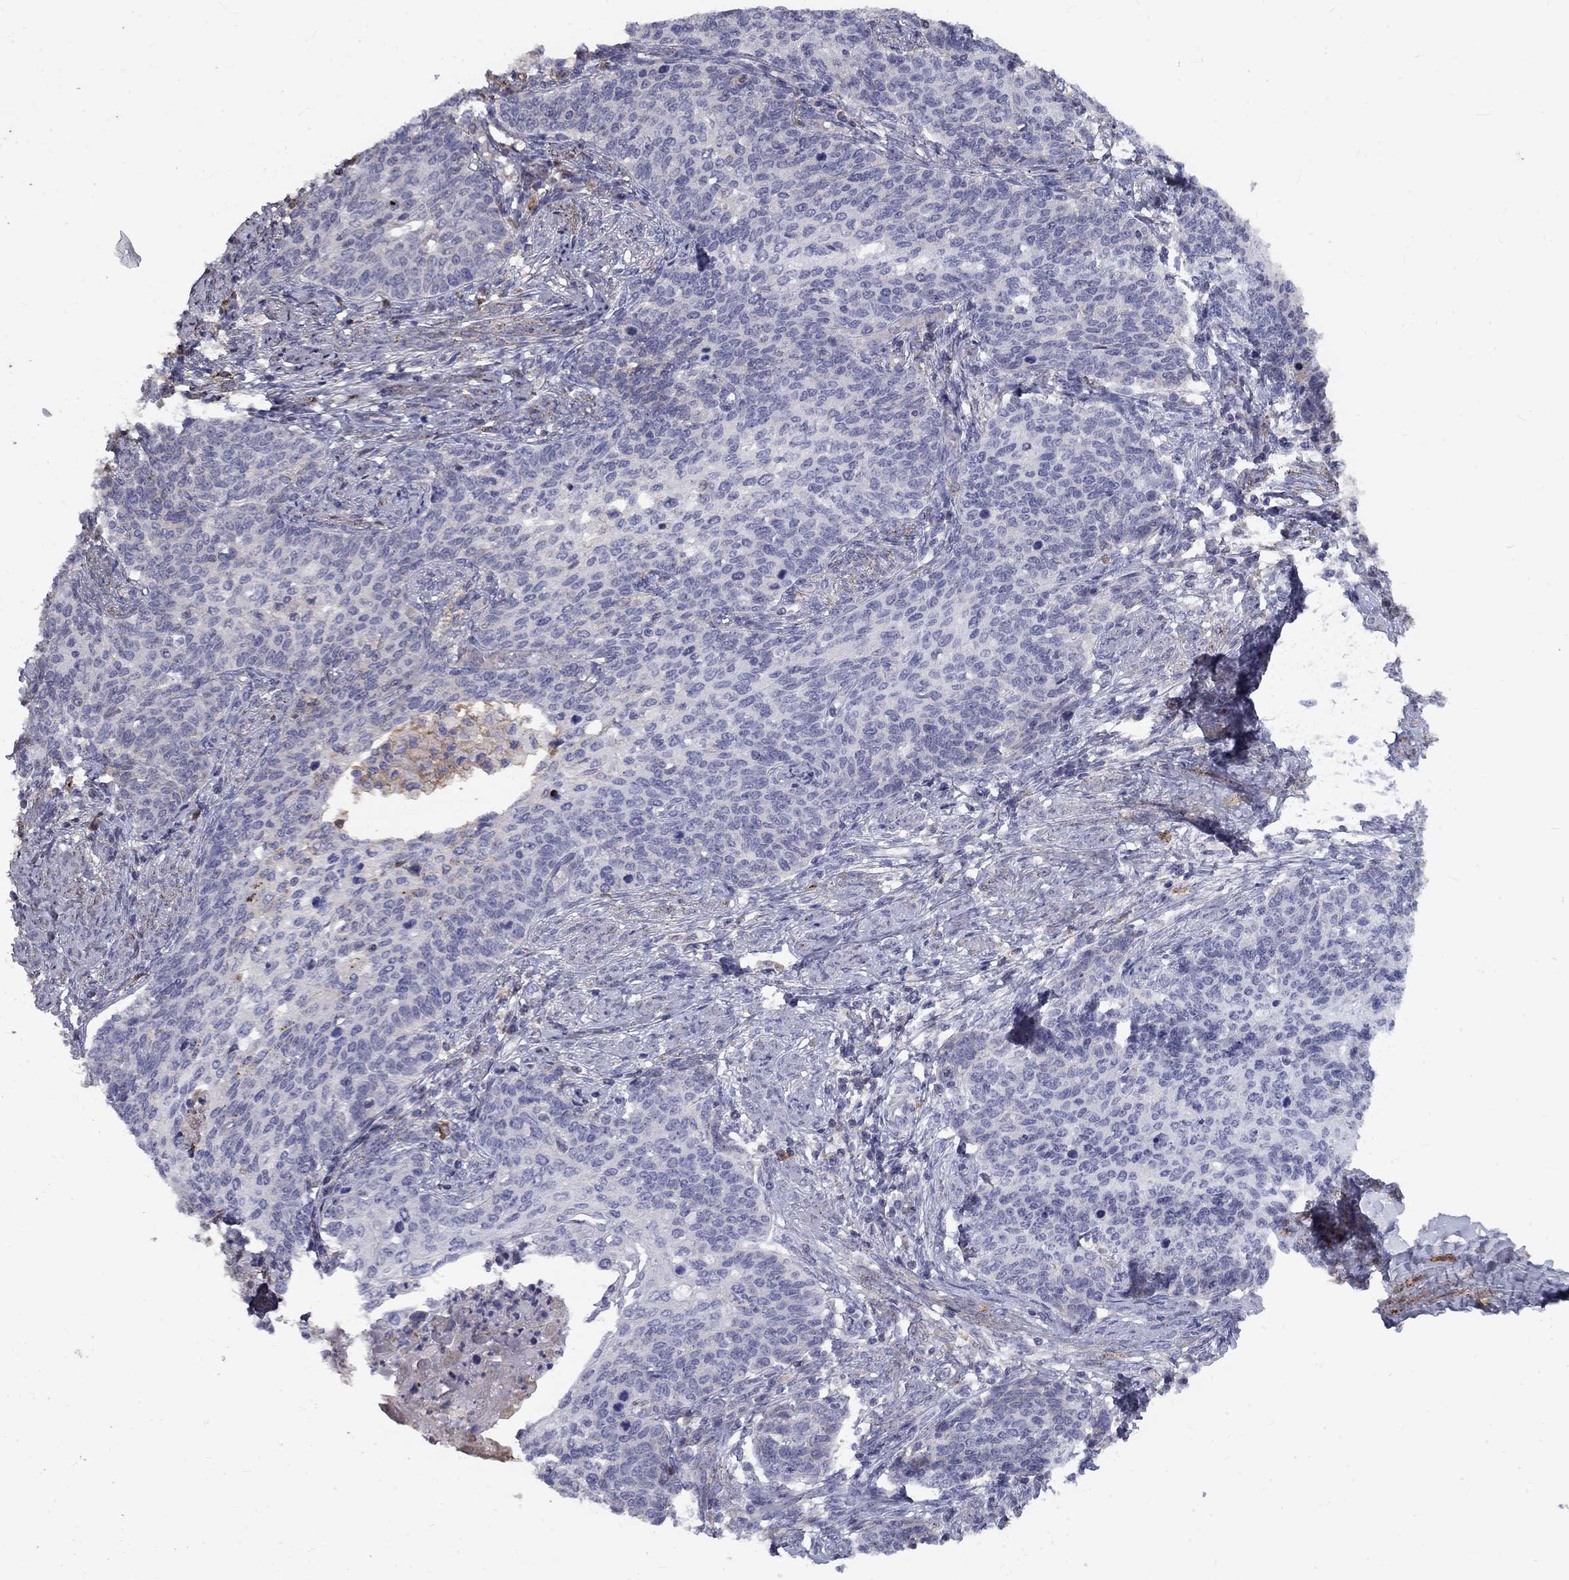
{"staining": {"intensity": "negative", "quantity": "none", "location": "none"}, "tissue": "cervical cancer", "cell_type": "Tumor cells", "image_type": "cancer", "snomed": [{"axis": "morphology", "description": "Normal tissue, NOS"}, {"axis": "morphology", "description": "Squamous cell carcinoma, NOS"}, {"axis": "topography", "description": "Cervix"}], "caption": "This is an IHC photomicrograph of cervical squamous cell carcinoma. There is no expression in tumor cells.", "gene": "EPDR1", "patient": {"sex": "female", "age": 39}}